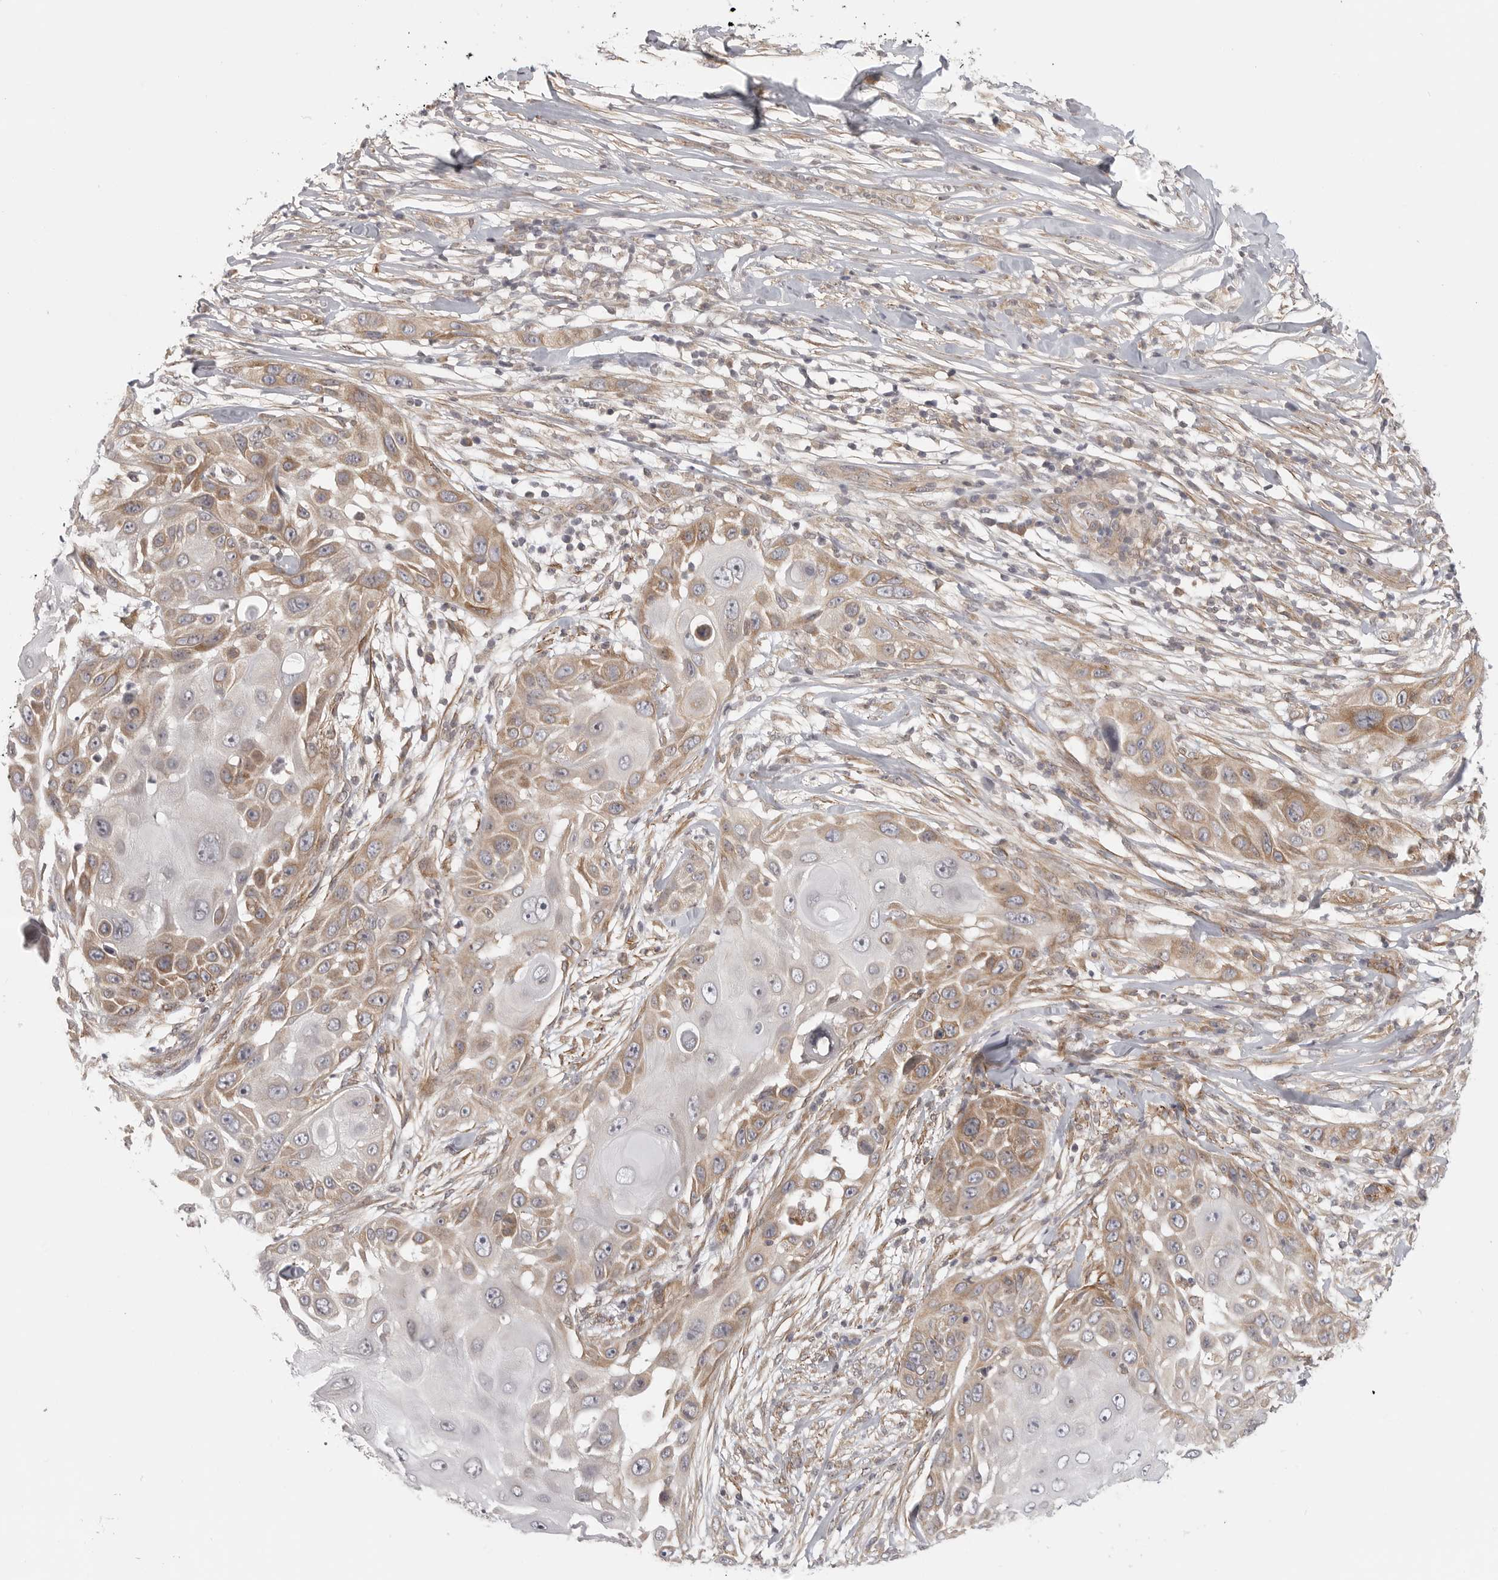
{"staining": {"intensity": "moderate", "quantity": ">75%", "location": "cytoplasmic/membranous"}, "tissue": "skin cancer", "cell_type": "Tumor cells", "image_type": "cancer", "snomed": [{"axis": "morphology", "description": "Squamous cell carcinoma, NOS"}, {"axis": "topography", "description": "Skin"}], "caption": "Human skin squamous cell carcinoma stained for a protein (brown) demonstrates moderate cytoplasmic/membranous positive positivity in about >75% of tumor cells.", "gene": "CERS2", "patient": {"sex": "female", "age": 44}}